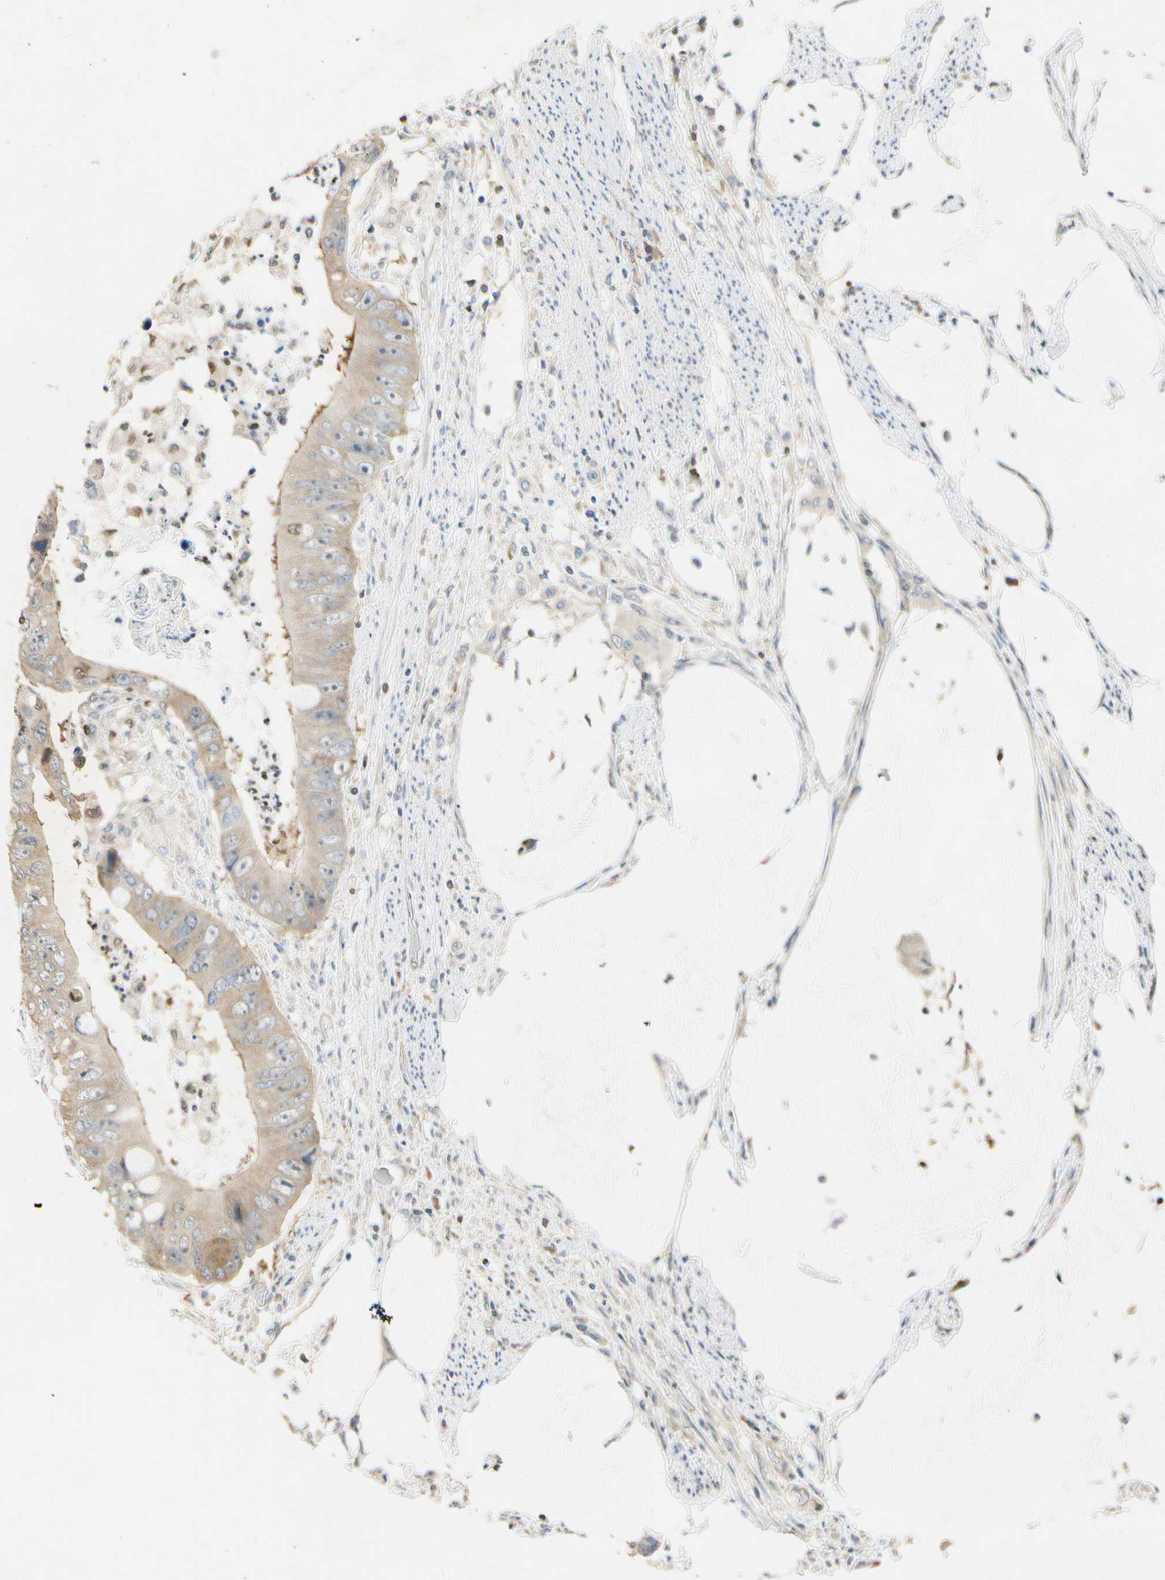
{"staining": {"intensity": "weak", "quantity": ">75%", "location": "cytoplasmic/membranous"}, "tissue": "colorectal cancer", "cell_type": "Tumor cells", "image_type": "cancer", "snomed": [{"axis": "morphology", "description": "Adenocarcinoma, NOS"}, {"axis": "topography", "description": "Rectum"}], "caption": "This is an image of immunohistochemistry (IHC) staining of colorectal cancer (adenocarcinoma), which shows weak expression in the cytoplasmic/membranous of tumor cells.", "gene": "EIF1AX", "patient": {"sex": "female", "age": 77}}